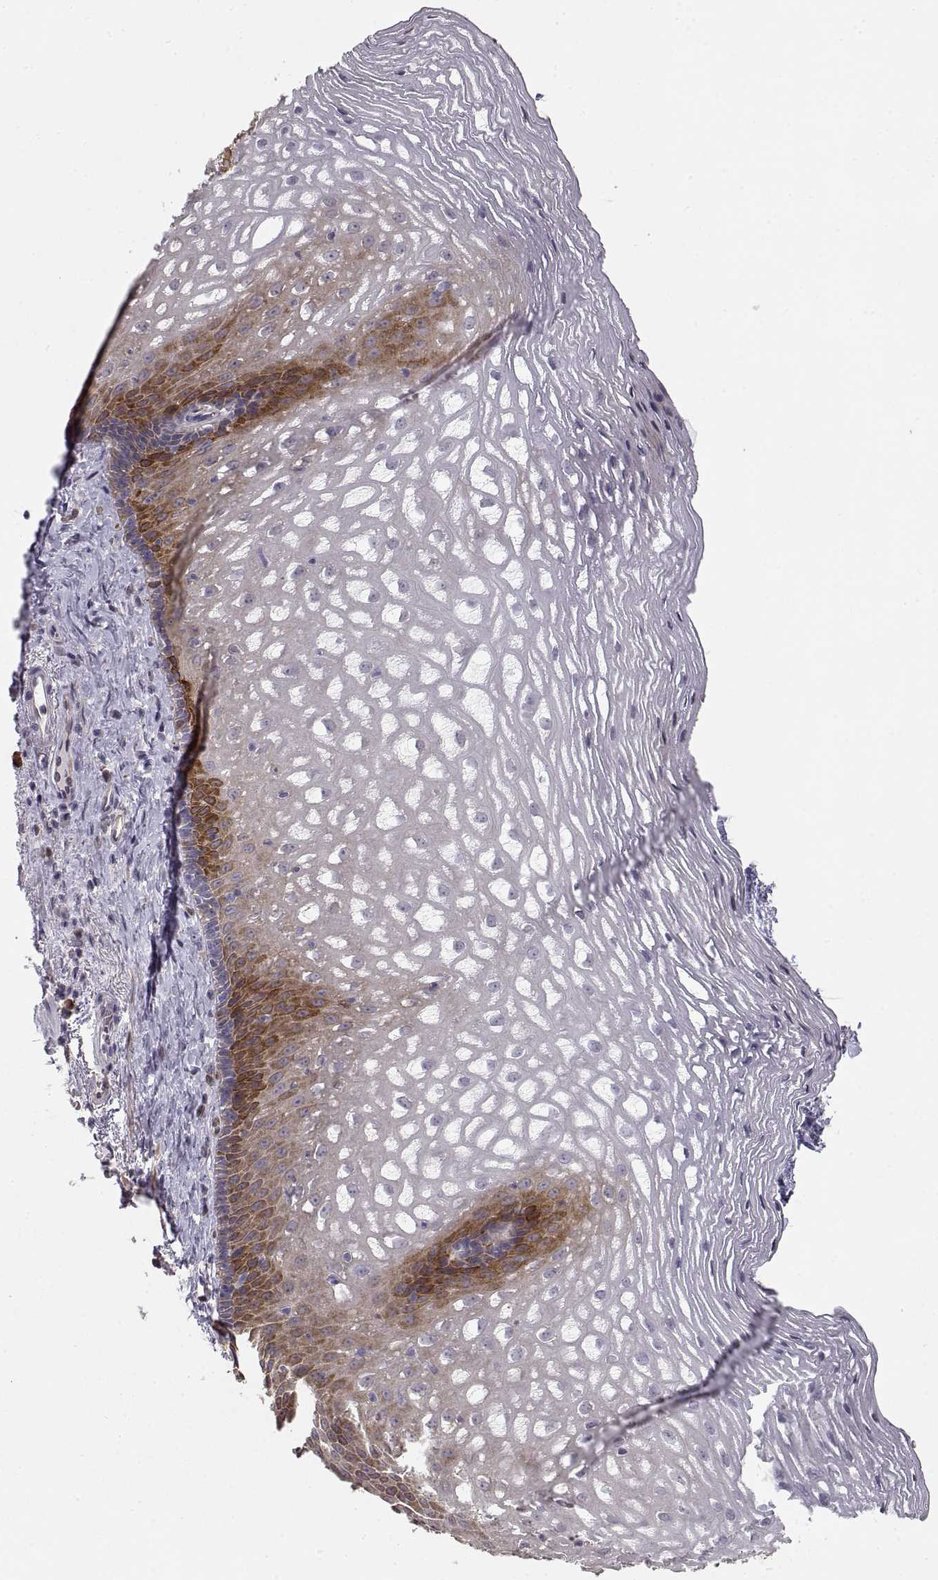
{"staining": {"intensity": "strong", "quantity": "25%-75%", "location": "cytoplasmic/membranous"}, "tissue": "esophagus", "cell_type": "Squamous epithelial cells", "image_type": "normal", "snomed": [{"axis": "morphology", "description": "Normal tissue, NOS"}, {"axis": "topography", "description": "Esophagus"}], "caption": "Protein positivity by immunohistochemistry (IHC) displays strong cytoplasmic/membranous staining in approximately 25%-75% of squamous epithelial cells in normal esophagus.", "gene": "HSP90AB1", "patient": {"sex": "male", "age": 76}}